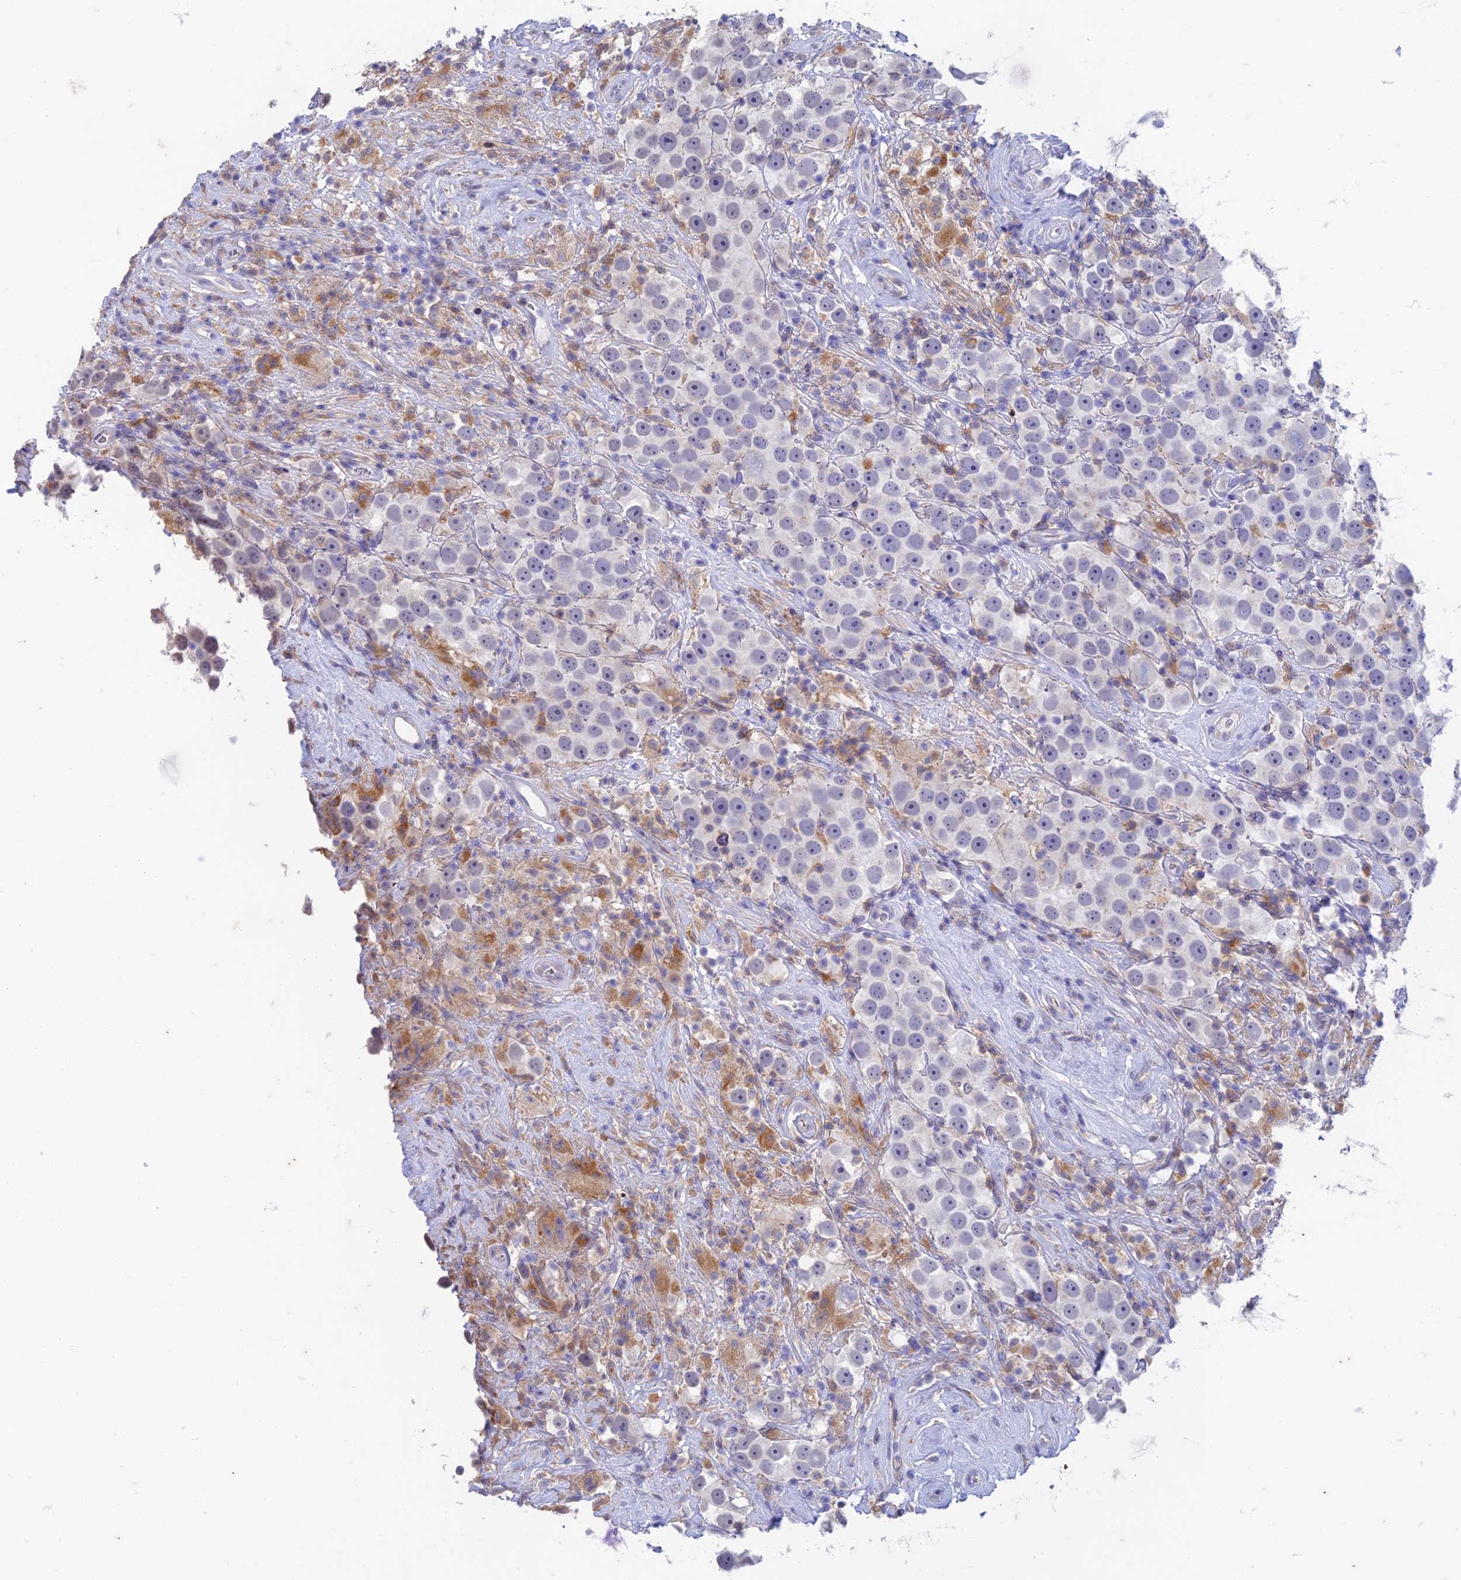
{"staining": {"intensity": "negative", "quantity": "none", "location": "none"}, "tissue": "testis cancer", "cell_type": "Tumor cells", "image_type": "cancer", "snomed": [{"axis": "morphology", "description": "Seminoma, NOS"}, {"axis": "topography", "description": "Testis"}], "caption": "Immunohistochemistry of human testis cancer demonstrates no staining in tumor cells. (DAB (3,3'-diaminobenzidine) immunohistochemistry (IHC) visualized using brightfield microscopy, high magnification).", "gene": "FGF7", "patient": {"sex": "male", "age": 49}}